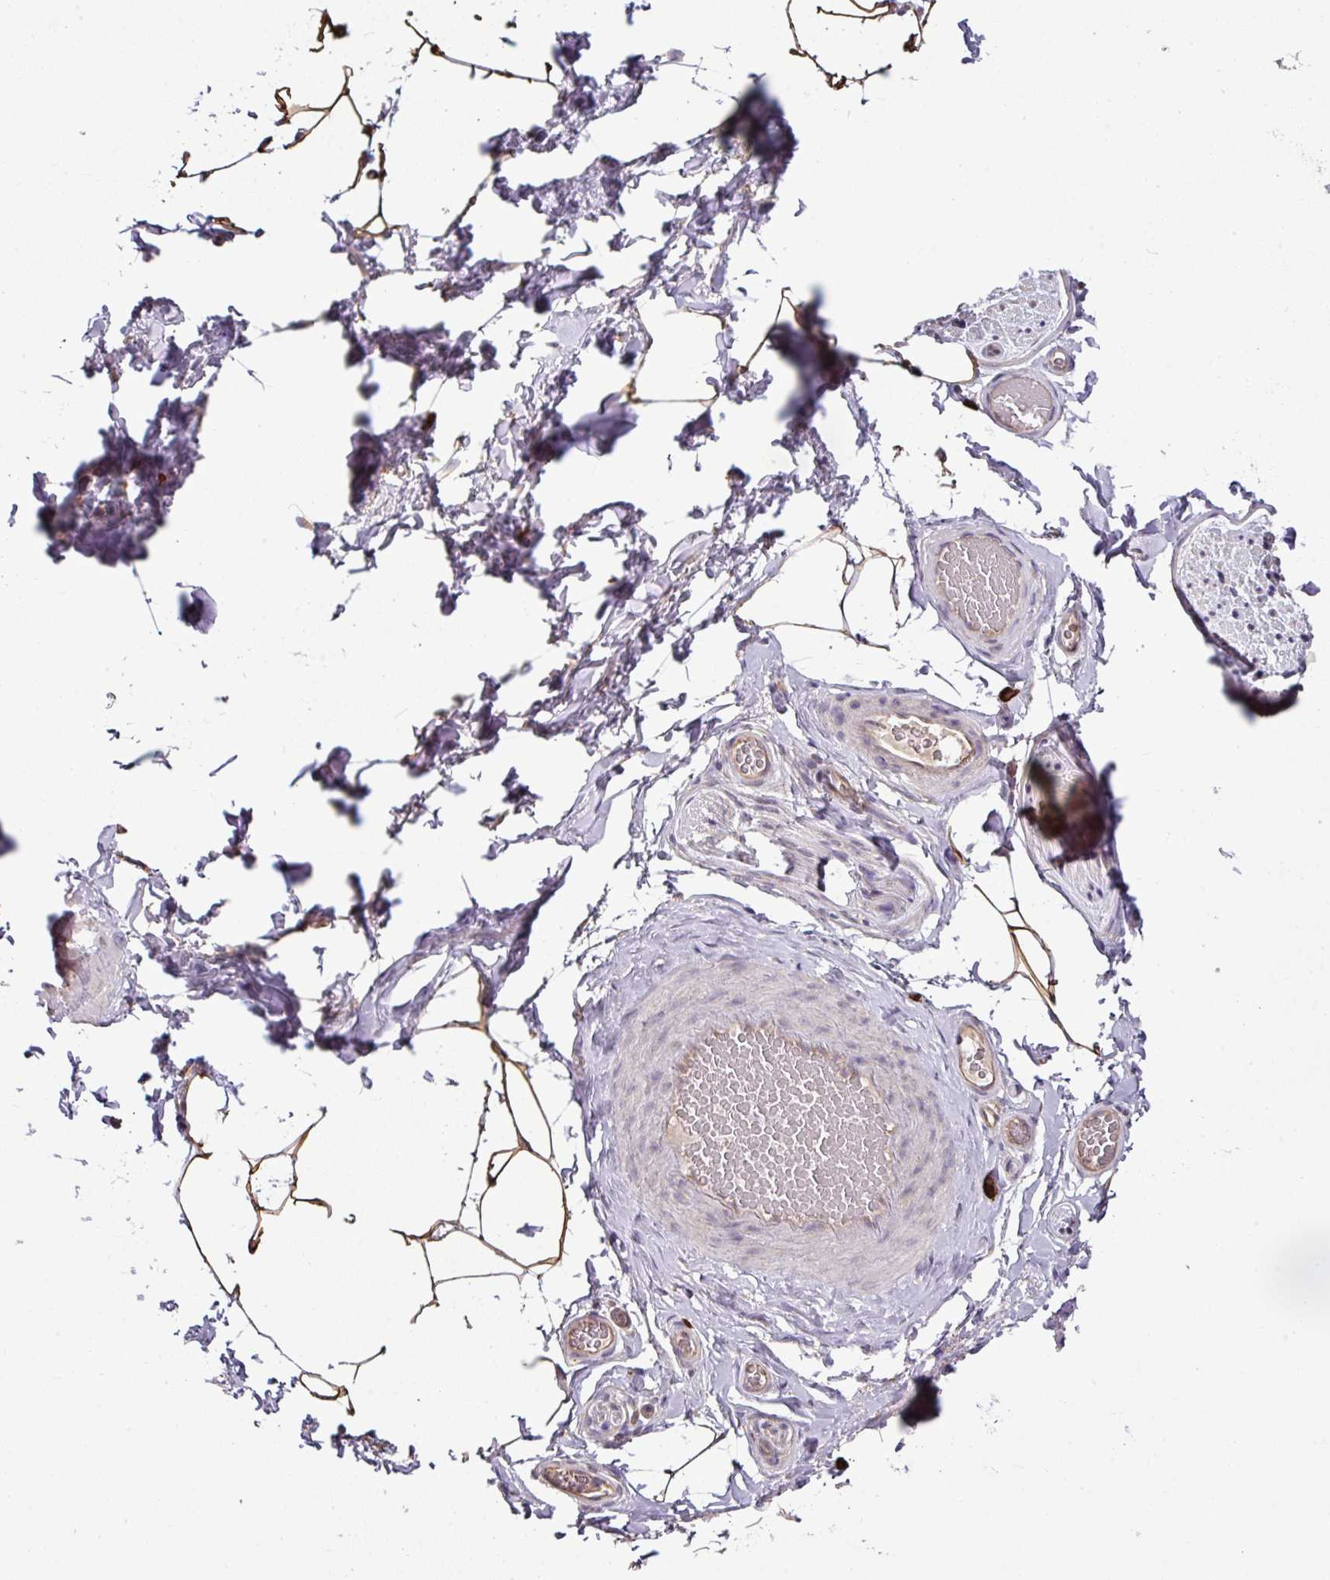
{"staining": {"intensity": "moderate", "quantity": ">75%", "location": "cytoplasmic/membranous"}, "tissue": "adipose tissue", "cell_type": "Adipocytes", "image_type": "normal", "snomed": [{"axis": "morphology", "description": "Normal tissue, NOS"}, {"axis": "topography", "description": "Vascular tissue"}, {"axis": "topography", "description": "Peripheral nerve tissue"}], "caption": "A high-resolution micrograph shows immunohistochemistry staining of benign adipose tissue, which demonstrates moderate cytoplasmic/membranous staining in approximately >75% of adipocytes. (DAB = brown stain, brightfield microscopy at high magnification).", "gene": "RBM14", "patient": {"sex": "male", "age": 41}}